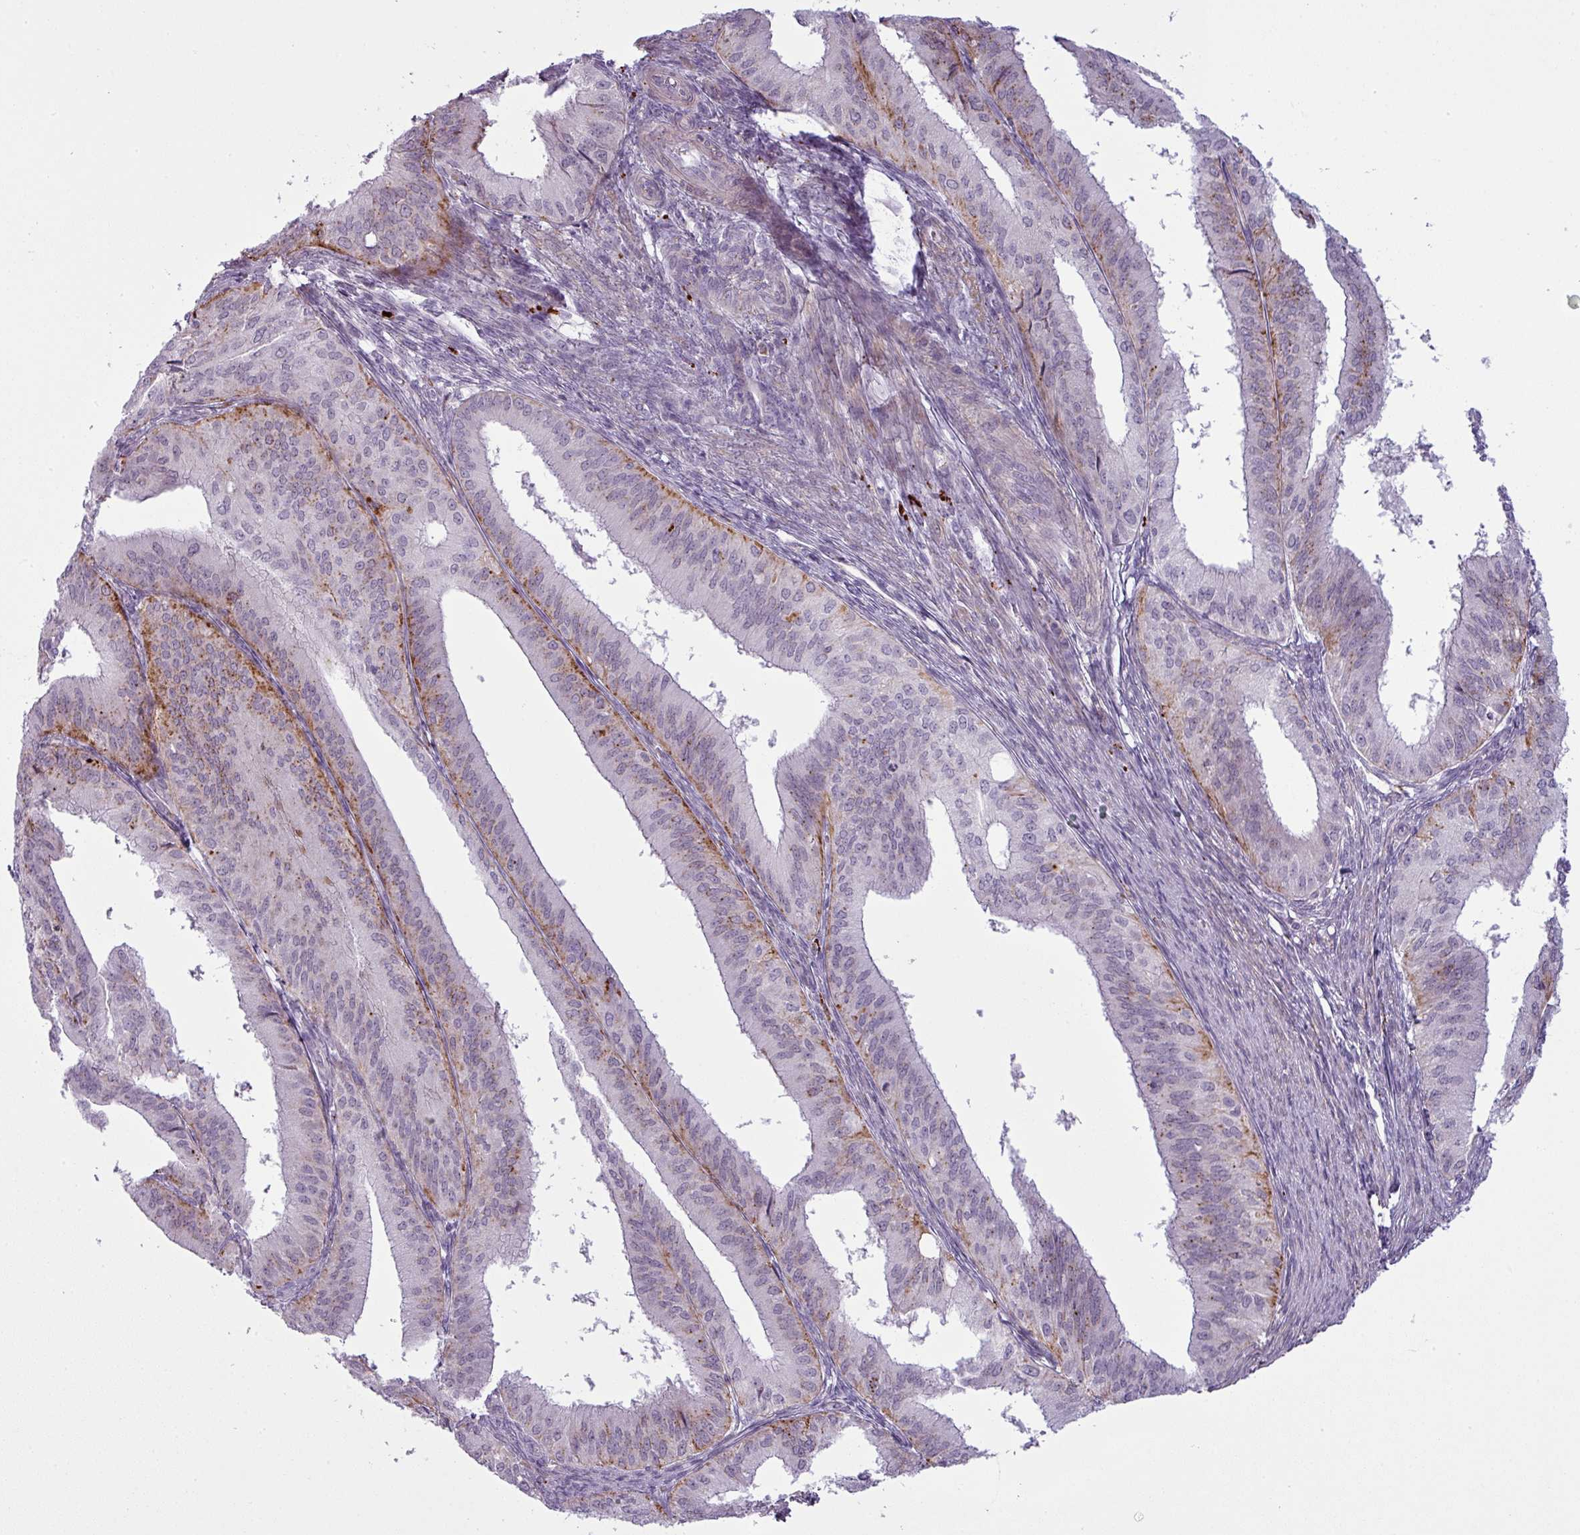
{"staining": {"intensity": "moderate", "quantity": "<25%", "location": "cytoplasmic/membranous"}, "tissue": "endometrial cancer", "cell_type": "Tumor cells", "image_type": "cancer", "snomed": [{"axis": "morphology", "description": "Adenocarcinoma, NOS"}, {"axis": "topography", "description": "Endometrium"}], "caption": "Endometrial cancer (adenocarcinoma) tissue demonstrates moderate cytoplasmic/membranous expression in approximately <25% of tumor cells, visualized by immunohistochemistry. The staining was performed using DAB to visualize the protein expression in brown, while the nuclei were stained in blue with hematoxylin (Magnification: 20x).", "gene": "MAP7D2", "patient": {"sex": "female", "age": 50}}